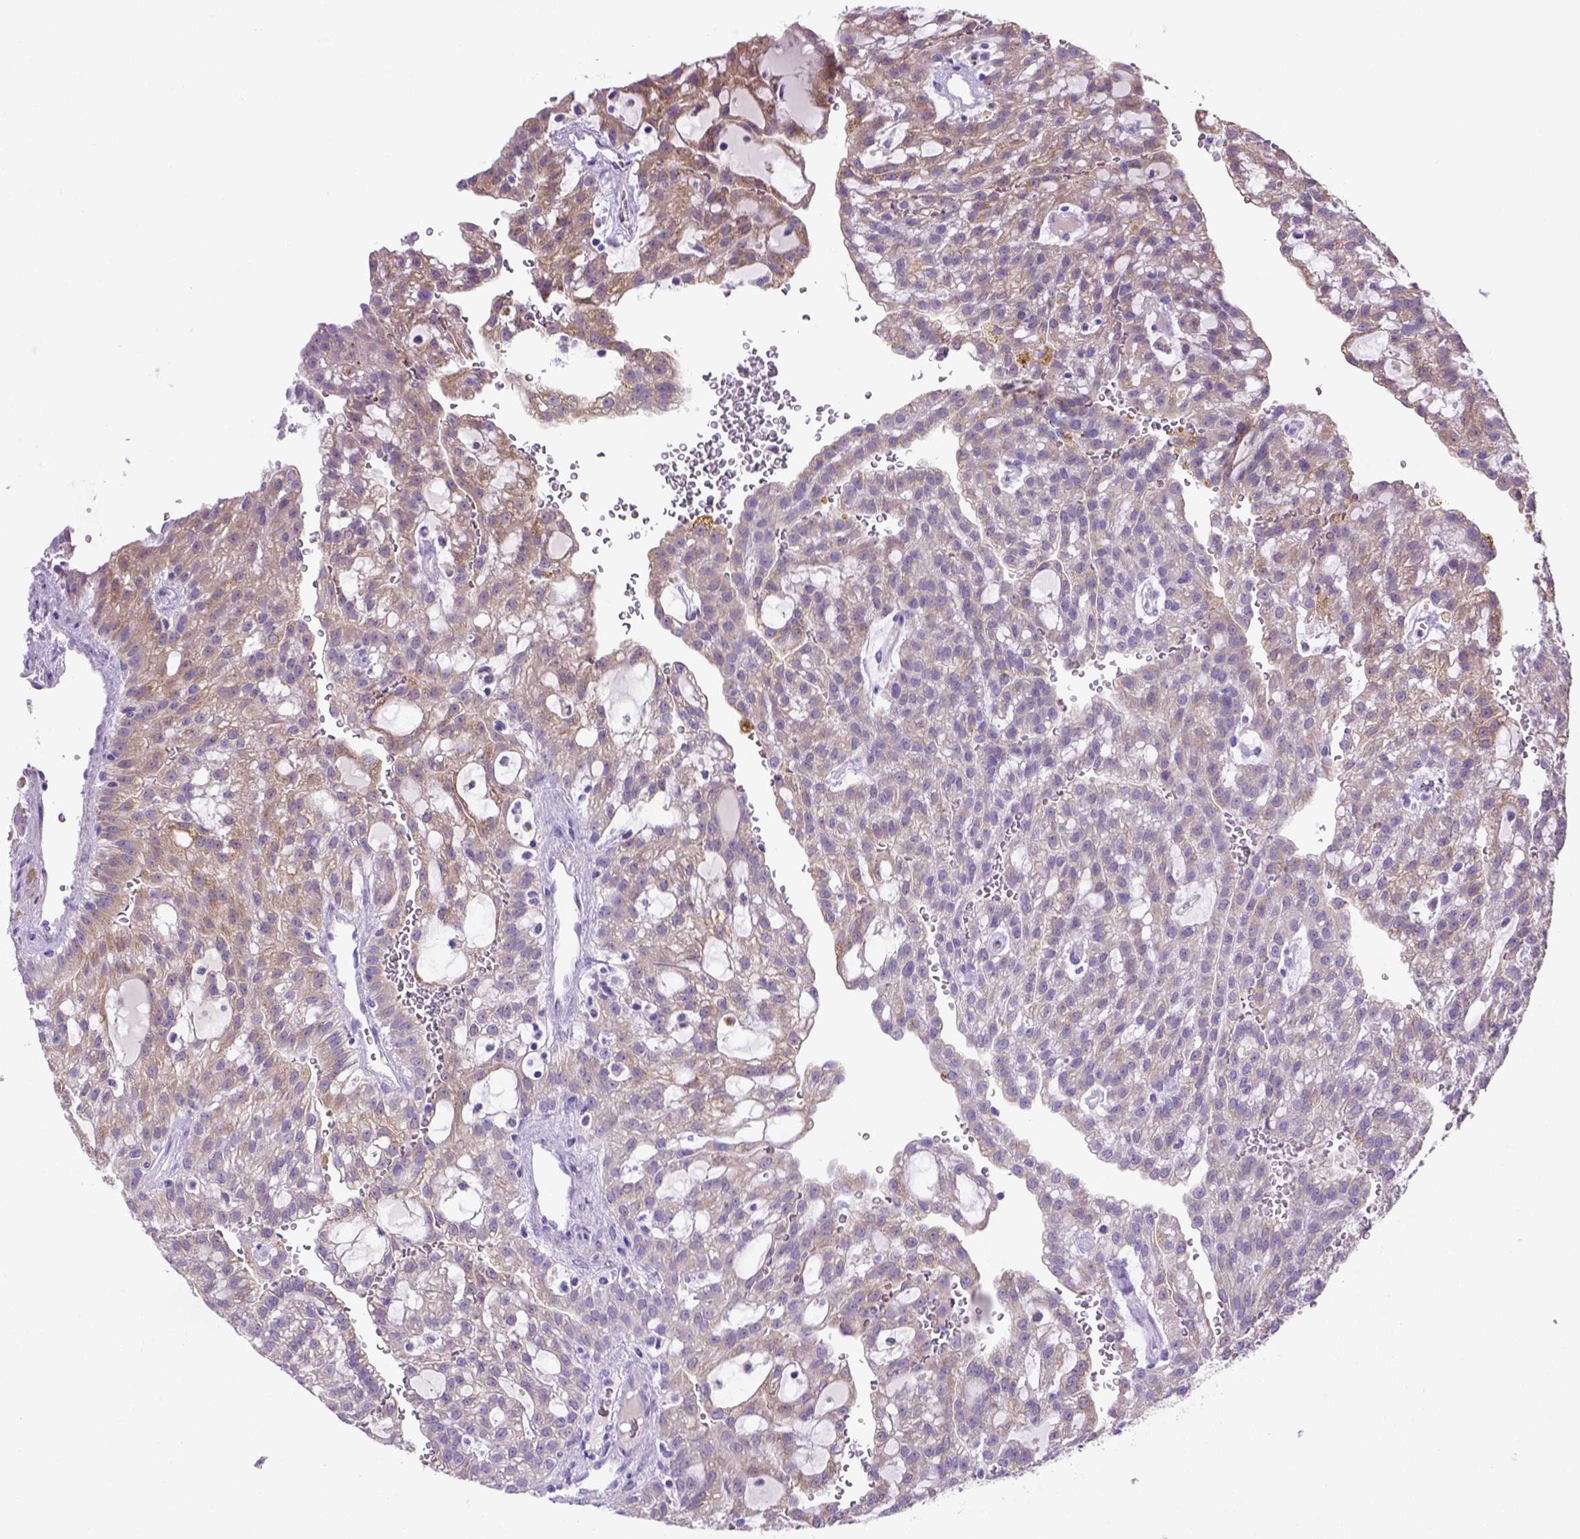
{"staining": {"intensity": "weak", "quantity": "25%-75%", "location": "cytoplasmic/membranous"}, "tissue": "renal cancer", "cell_type": "Tumor cells", "image_type": "cancer", "snomed": [{"axis": "morphology", "description": "Adenocarcinoma, NOS"}, {"axis": "topography", "description": "Kidney"}], "caption": "Protein staining shows weak cytoplasmic/membranous expression in about 25%-75% of tumor cells in adenocarcinoma (renal).", "gene": "SIRPD", "patient": {"sex": "male", "age": 63}}